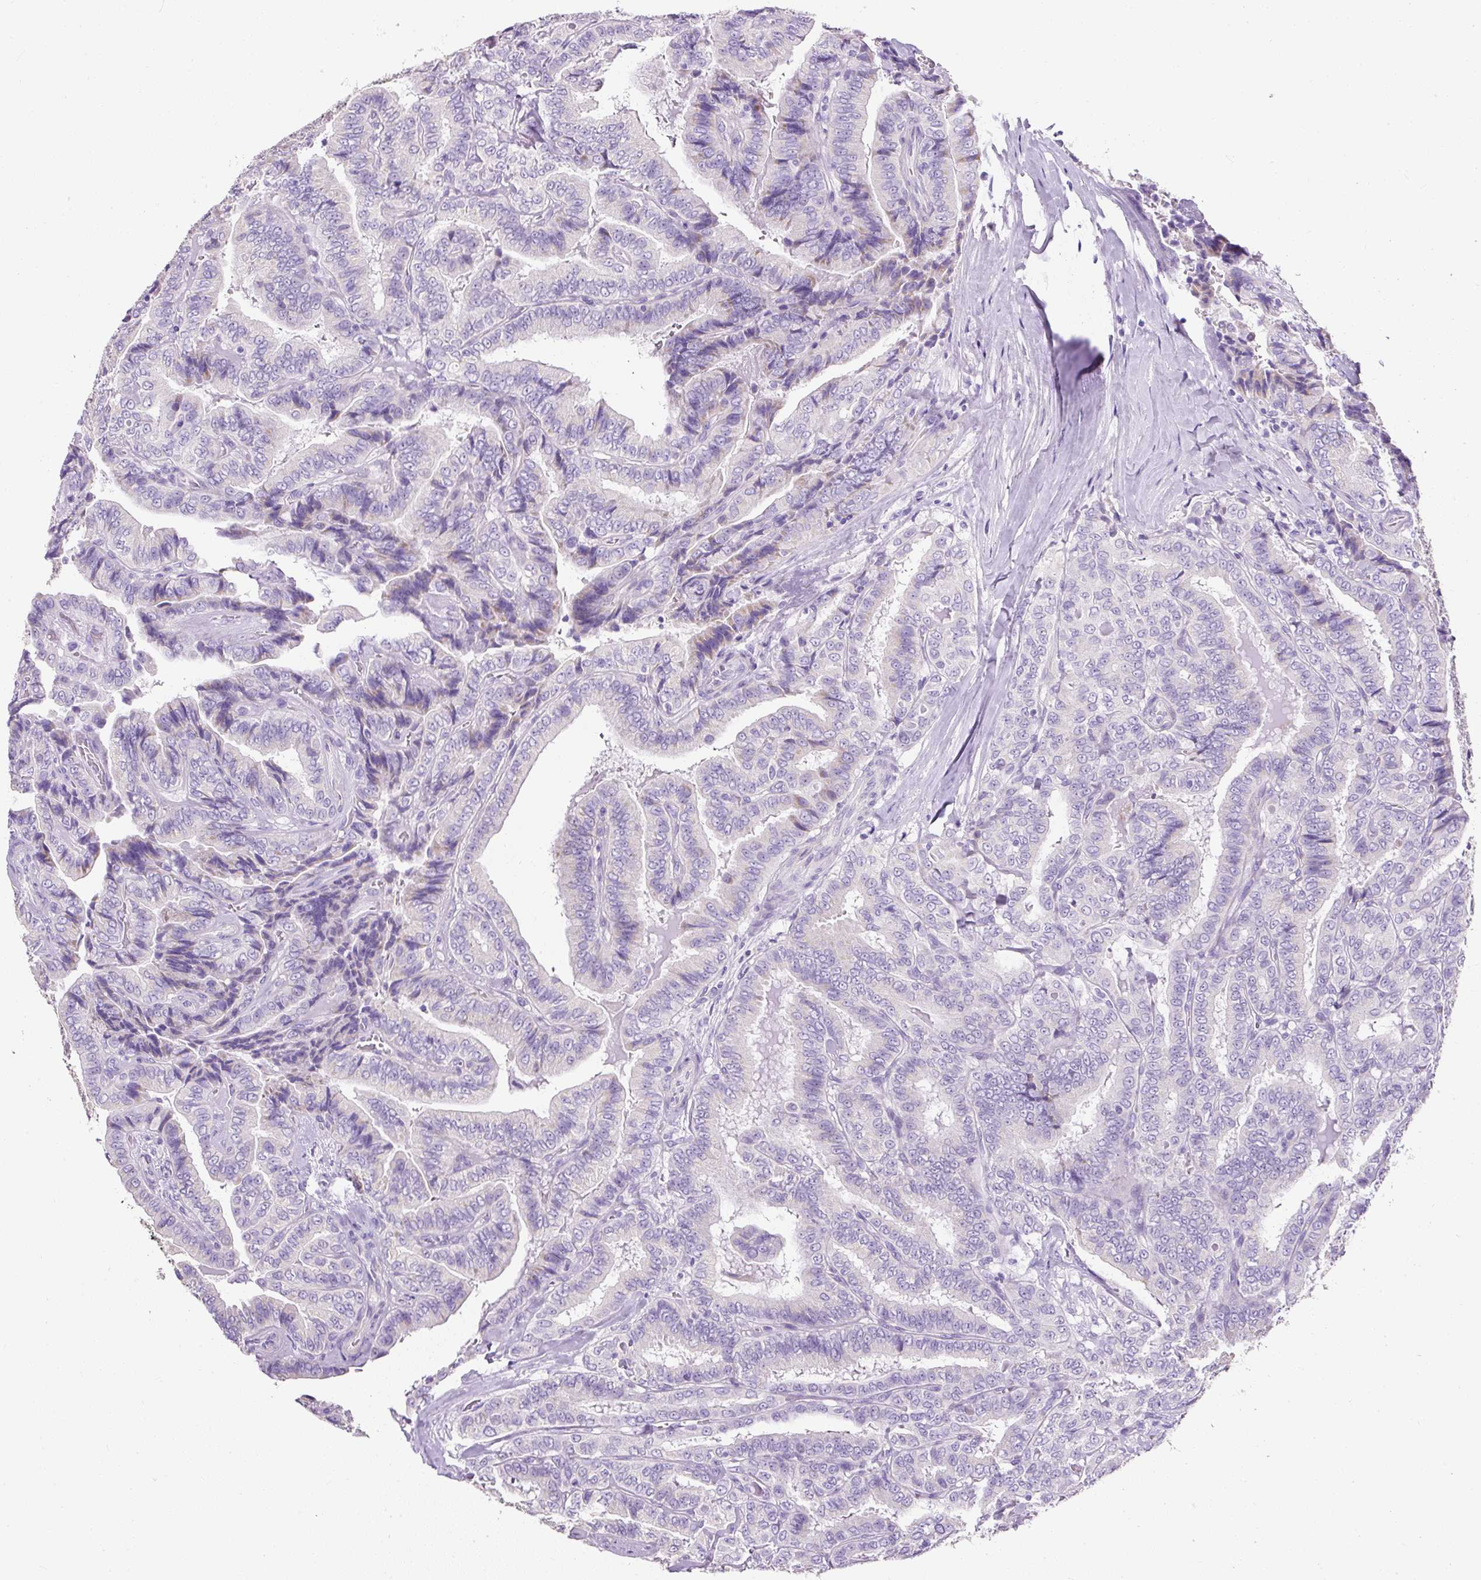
{"staining": {"intensity": "negative", "quantity": "none", "location": "none"}, "tissue": "thyroid cancer", "cell_type": "Tumor cells", "image_type": "cancer", "snomed": [{"axis": "morphology", "description": "Papillary adenocarcinoma, NOS"}, {"axis": "topography", "description": "Thyroid gland"}], "caption": "This is an immunohistochemistry histopathology image of human thyroid cancer. There is no staining in tumor cells.", "gene": "C2CD4C", "patient": {"sex": "male", "age": 61}}